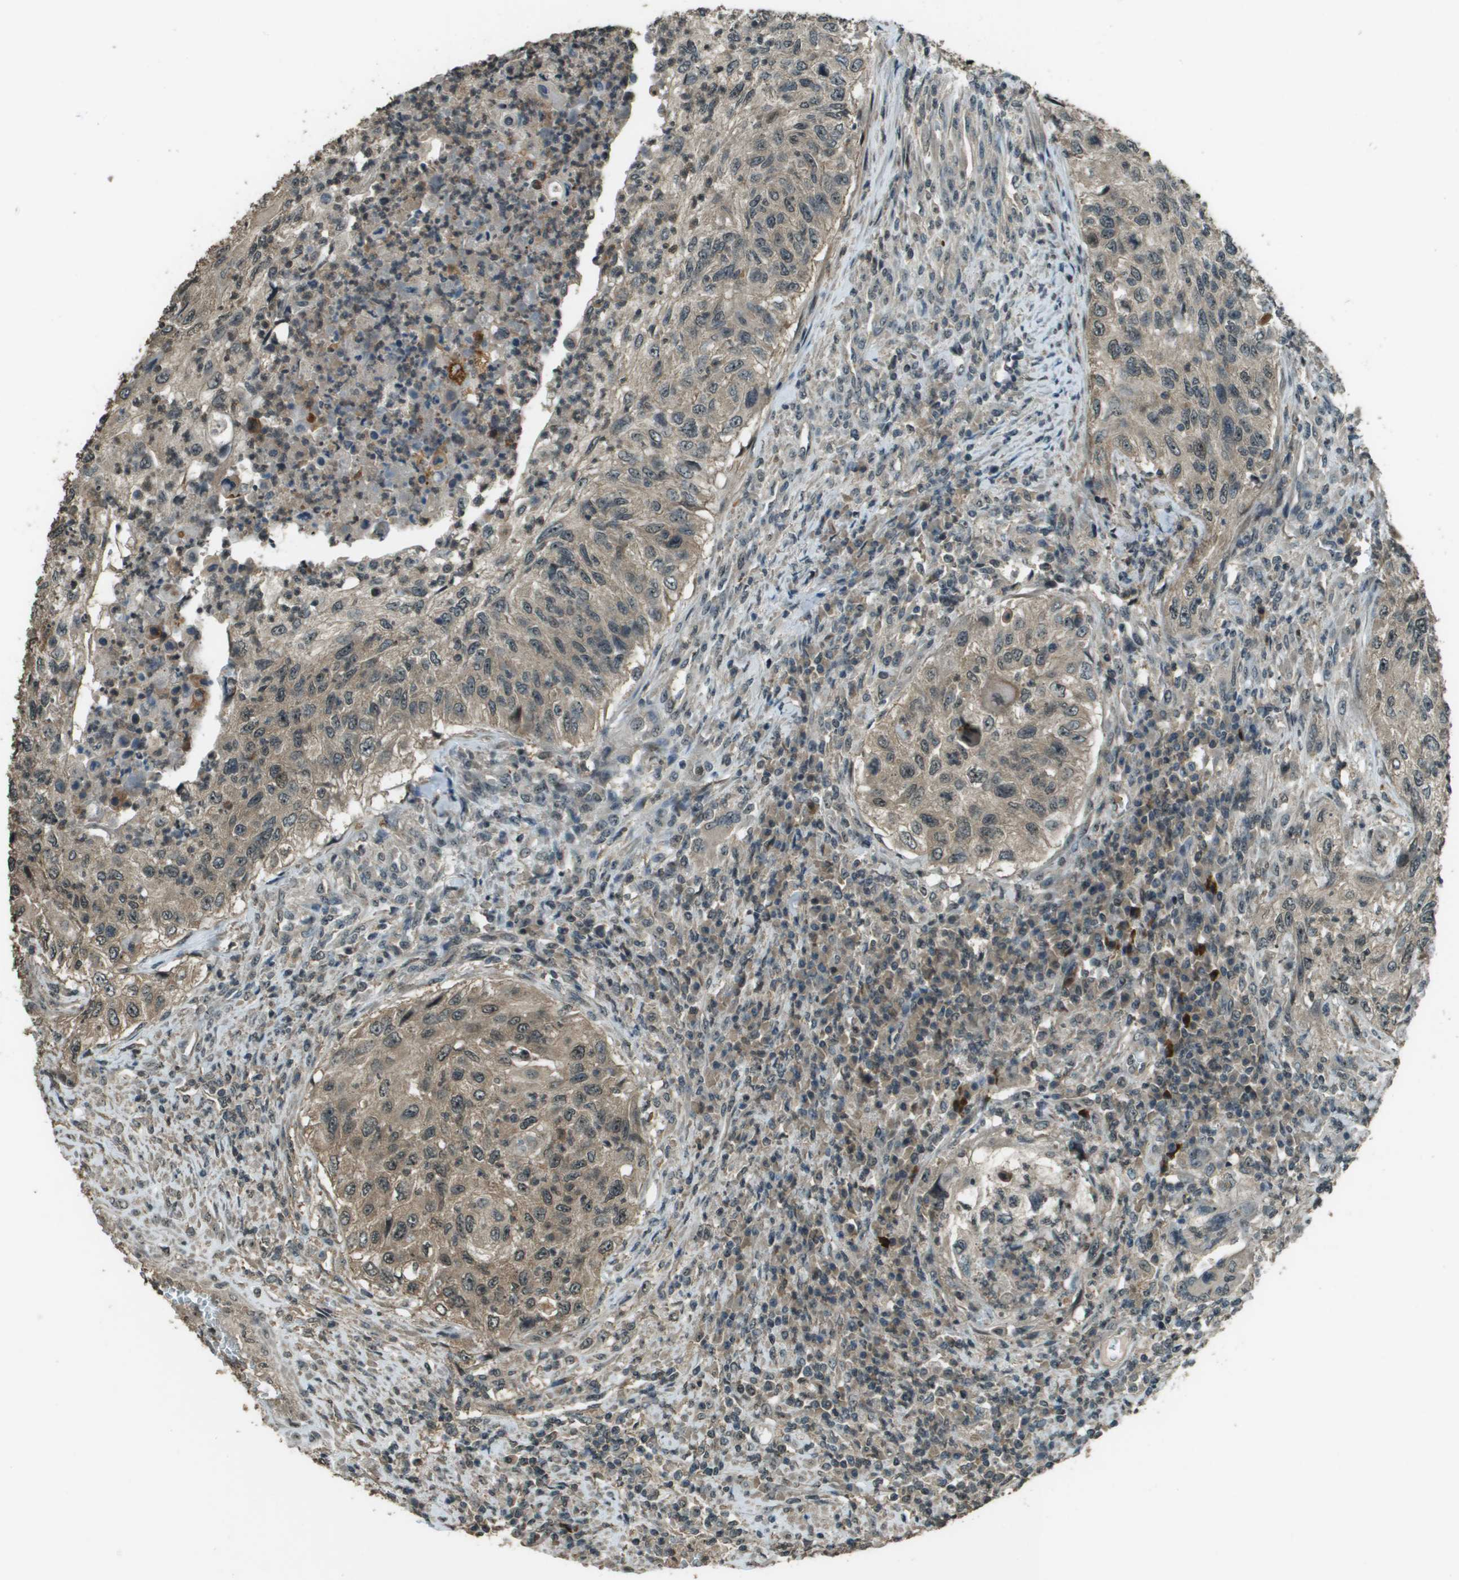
{"staining": {"intensity": "weak", "quantity": ">75%", "location": "cytoplasmic/membranous"}, "tissue": "urothelial cancer", "cell_type": "Tumor cells", "image_type": "cancer", "snomed": [{"axis": "morphology", "description": "Urothelial carcinoma, High grade"}, {"axis": "topography", "description": "Urinary bladder"}], "caption": "Immunohistochemical staining of human urothelial cancer displays low levels of weak cytoplasmic/membranous protein expression in about >75% of tumor cells.", "gene": "SDC3", "patient": {"sex": "female", "age": 60}}